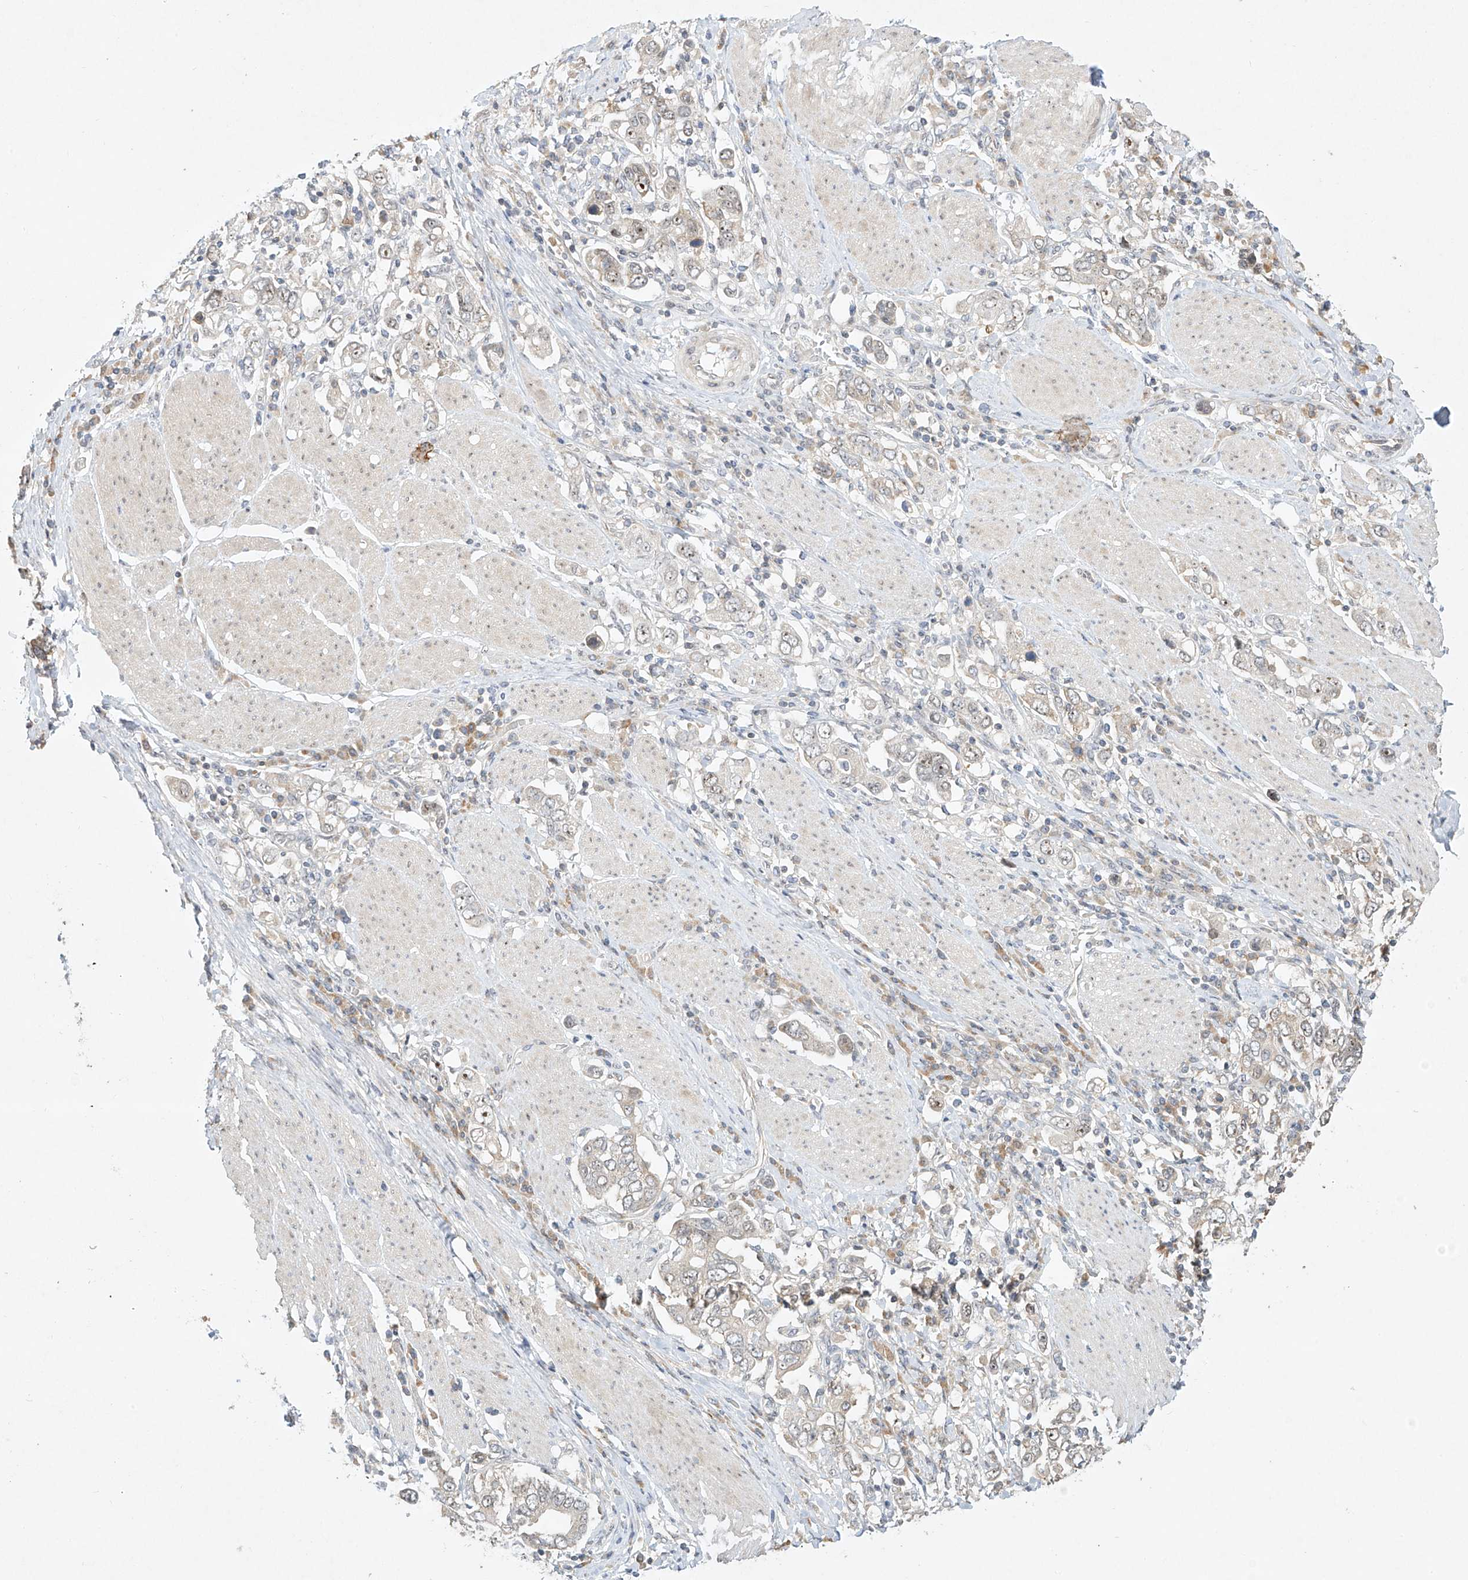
{"staining": {"intensity": "weak", "quantity": "<25%", "location": "nuclear"}, "tissue": "stomach cancer", "cell_type": "Tumor cells", "image_type": "cancer", "snomed": [{"axis": "morphology", "description": "Adenocarcinoma, NOS"}, {"axis": "topography", "description": "Stomach, upper"}], "caption": "Immunohistochemistry (IHC) photomicrograph of neoplastic tissue: stomach cancer stained with DAB demonstrates no significant protein staining in tumor cells.", "gene": "TASP1", "patient": {"sex": "male", "age": 62}}